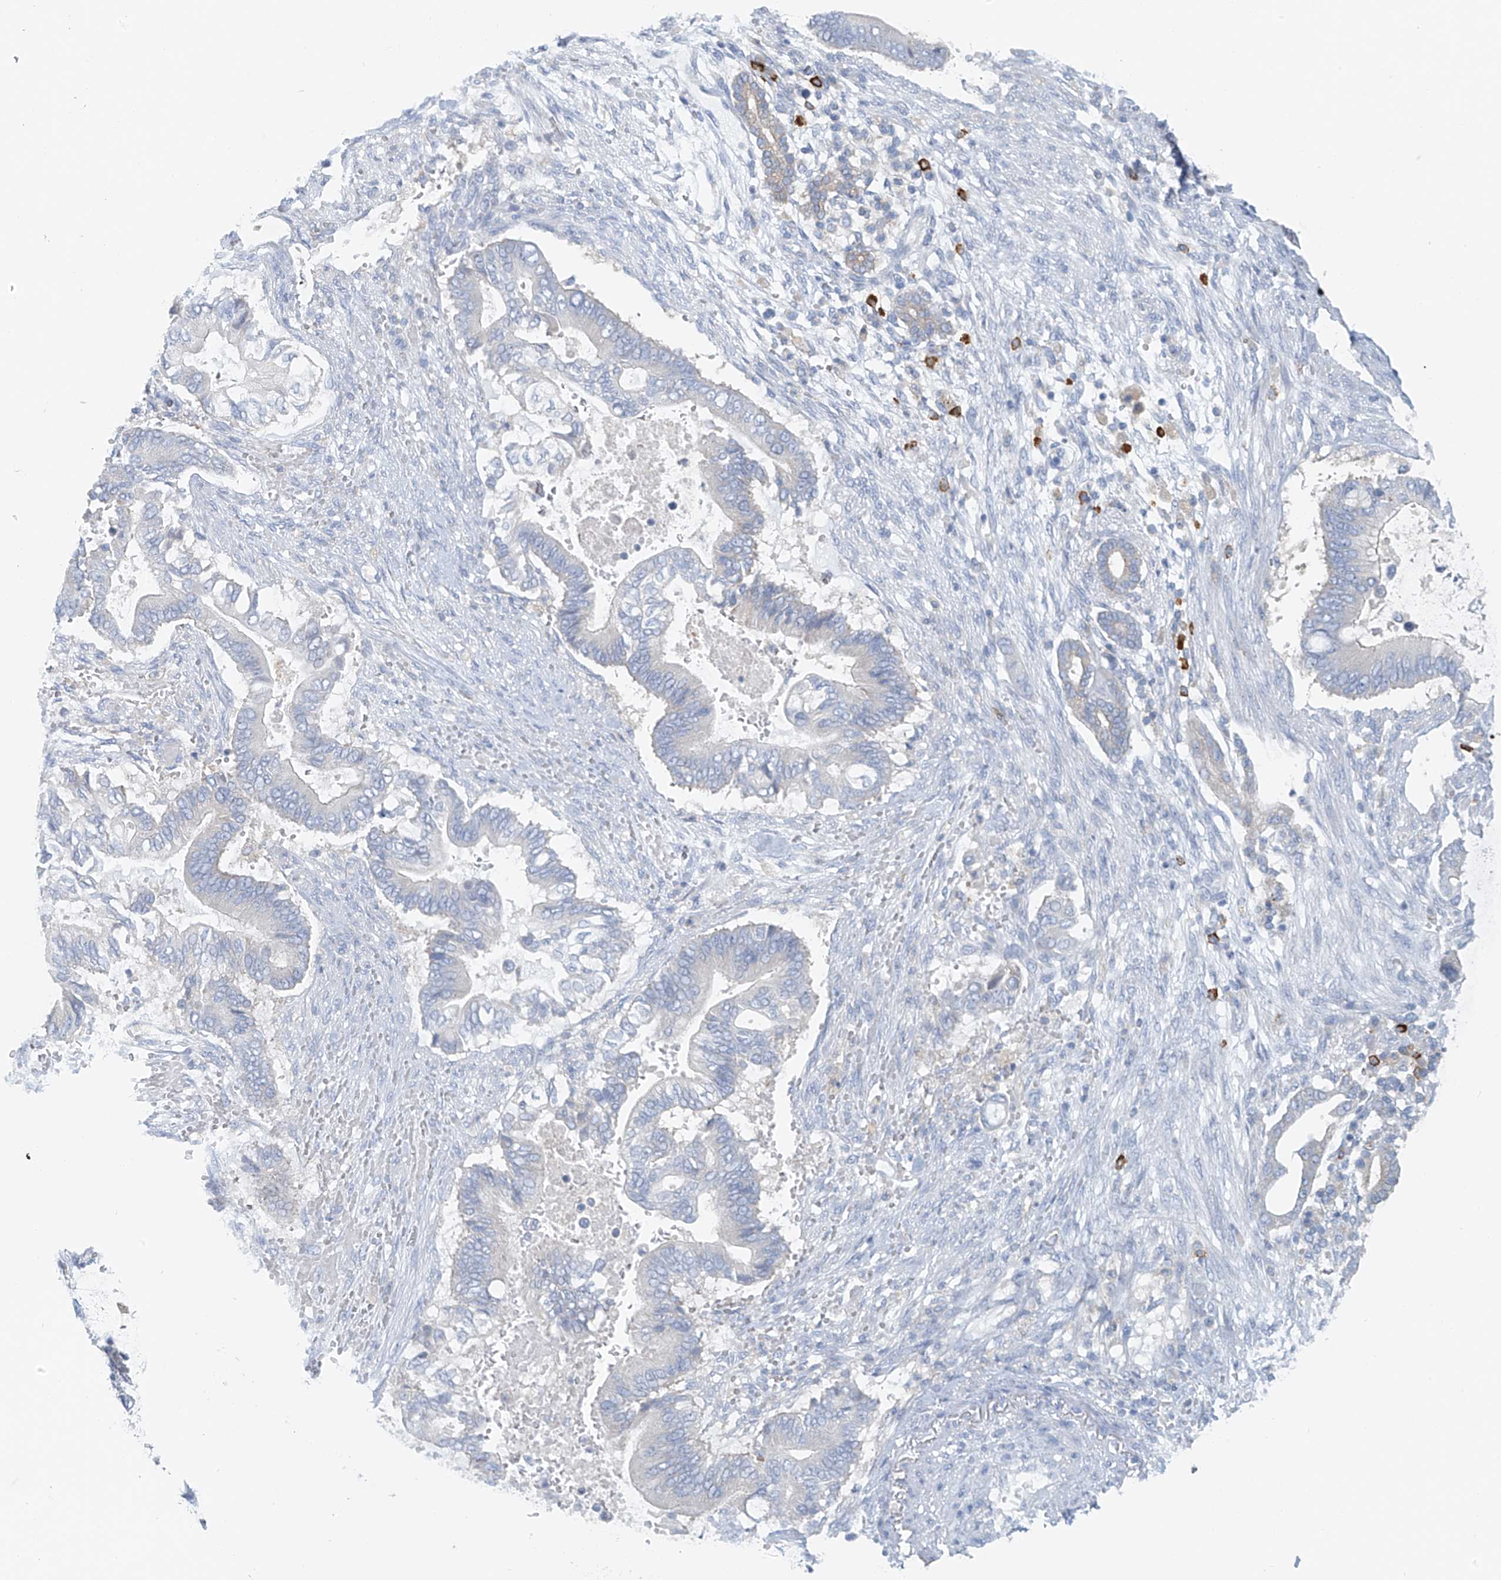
{"staining": {"intensity": "negative", "quantity": "none", "location": "none"}, "tissue": "pancreatic cancer", "cell_type": "Tumor cells", "image_type": "cancer", "snomed": [{"axis": "morphology", "description": "Adenocarcinoma, NOS"}, {"axis": "topography", "description": "Pancreas"}], "caption": "This is an immunohistochemistry histopathology image of pancreatic cancer (adenocarcinoma). There is no staining in tumor cells.", "gene": "POMGNT2", "patient": {"sex": "male", "age": 68}}